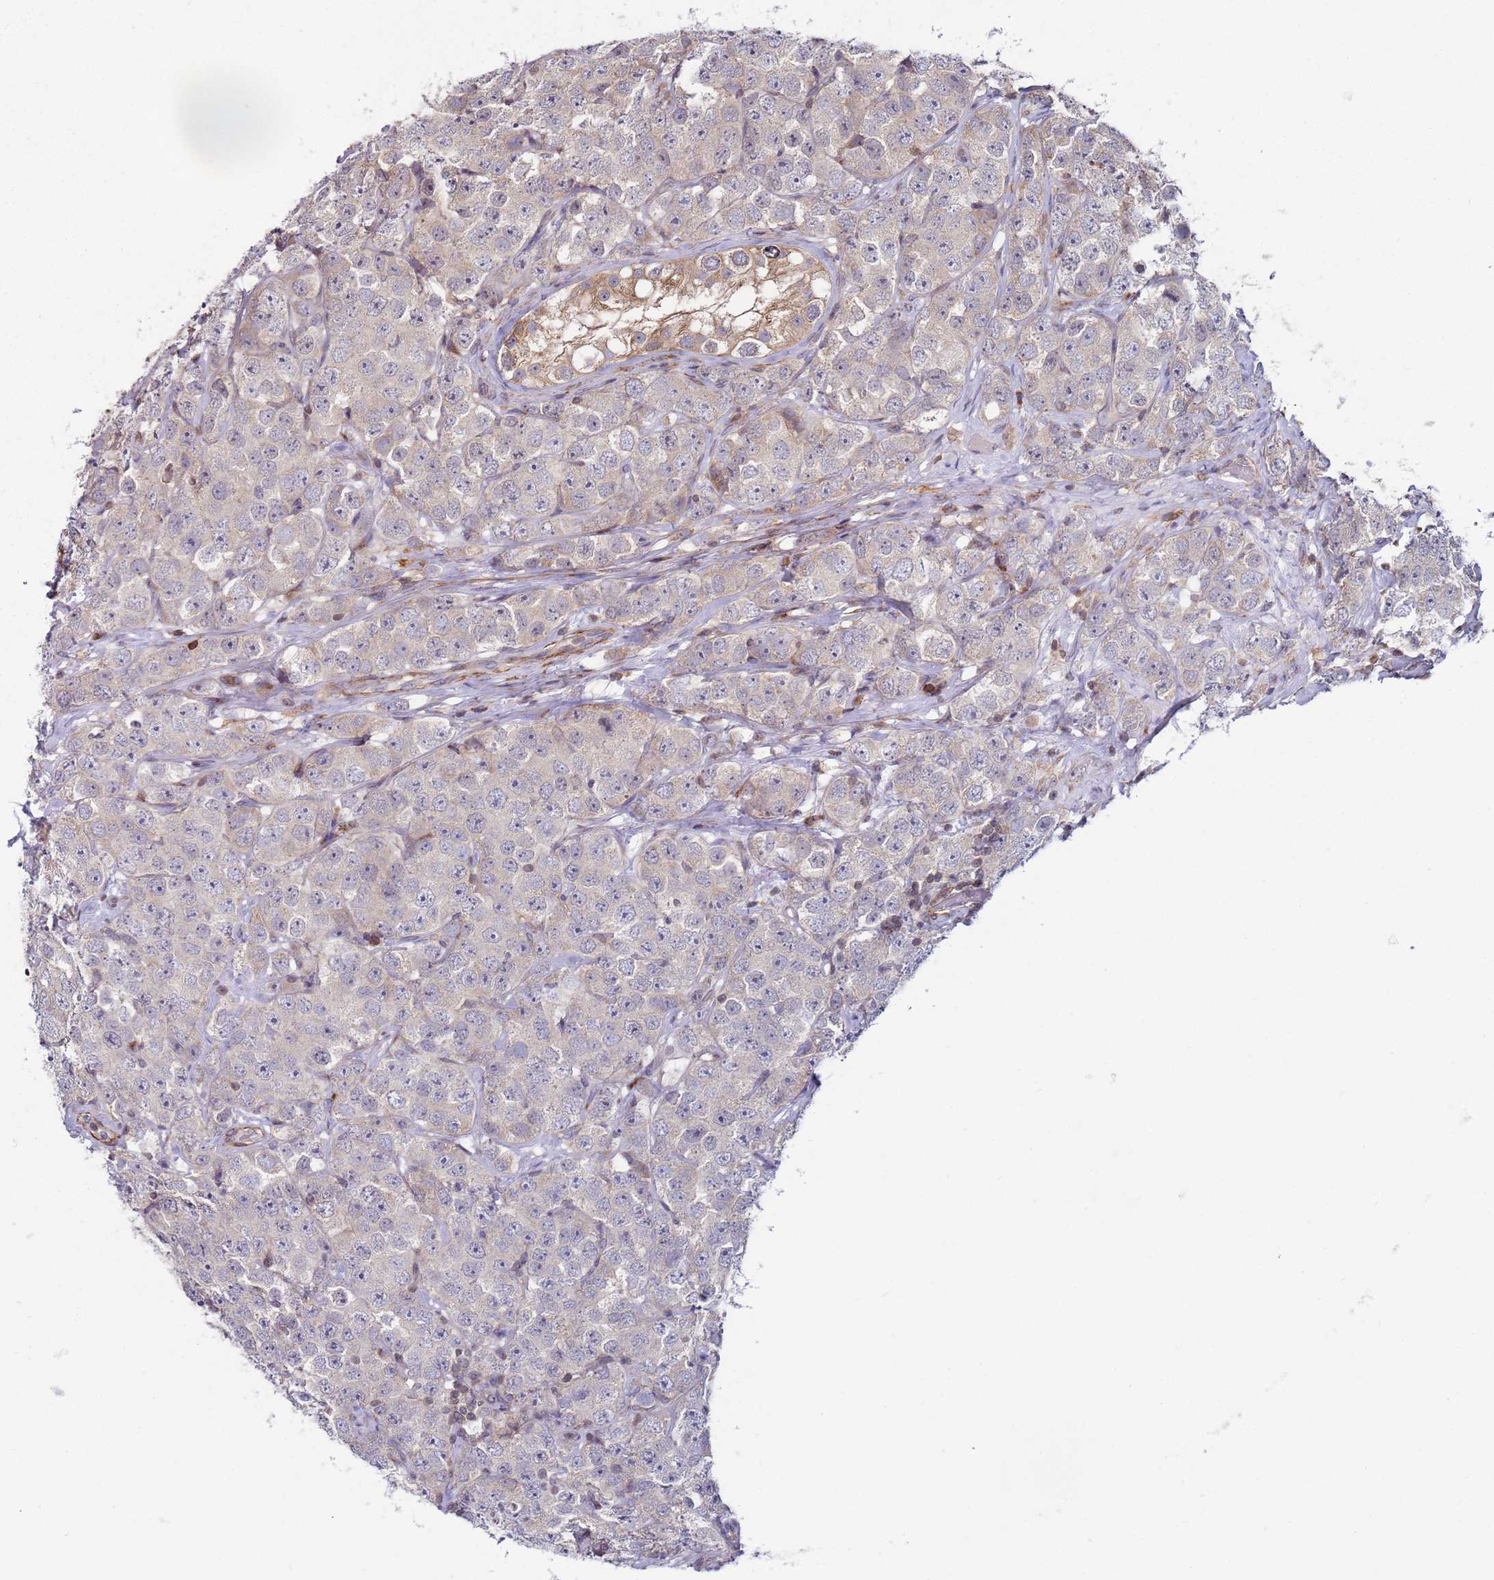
{"staining": {"intensity": "weak", "quantity": "25%-75%", "location": "cytoplasmic/membranous"}, "tissue": "testis cancer", "cell_type": "Tumor cells", "image_type": "cancer", "snomed": [{"axis": "morphology", "description": "Seminoma, NOS"}, {"axis": "topography", "description": "Testis"}], "caption": "This is a histology image of IHC staining of seminoma (testis), which shows weak staining in the cytoplasmic/membranous of tumor cells.", "gene": "SNAPC4", "patient": {"sex": "male", "age": 28}}